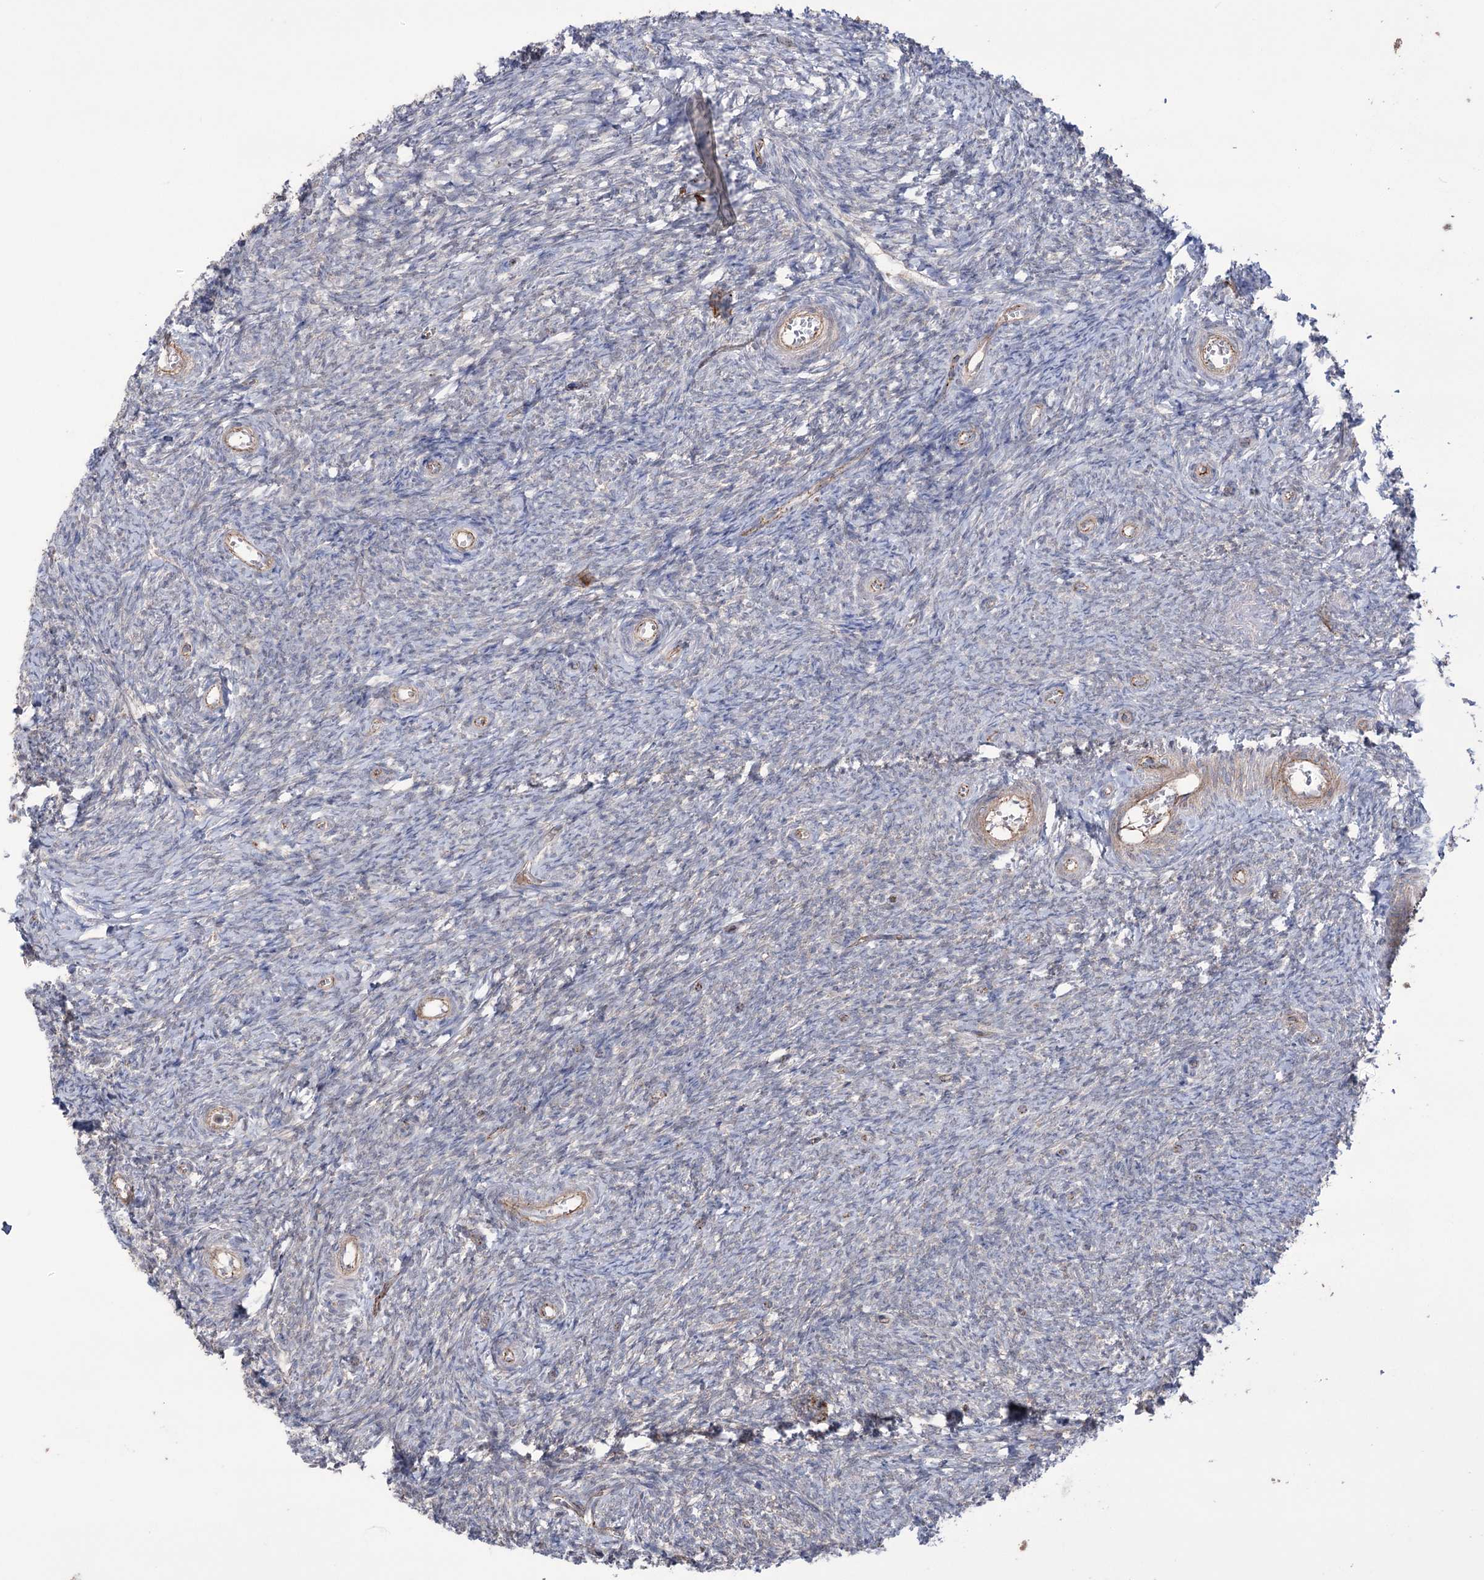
{"staining": {"intensity": "negative", "quantity": "none", "location": "none"}, "tissue": "ovary", "cell_type": "Ovarian stroma cells", "image_type": "normal", "snomed": [{"axis": "morphology", "description": "Normal tissue, NOS"}, {"axis": "topography", "description": "Ovary"}], "caption": "DAB immunohistochemical staining of unremarkable human ovary shows no significant expression in ovarian stroma cells. The staining is performed using DAB brown chromogen with nuclei counter-stained in using hematoxylin.", "gene": "TRIM71", "patient": {"sex": "female", "age": 44}}